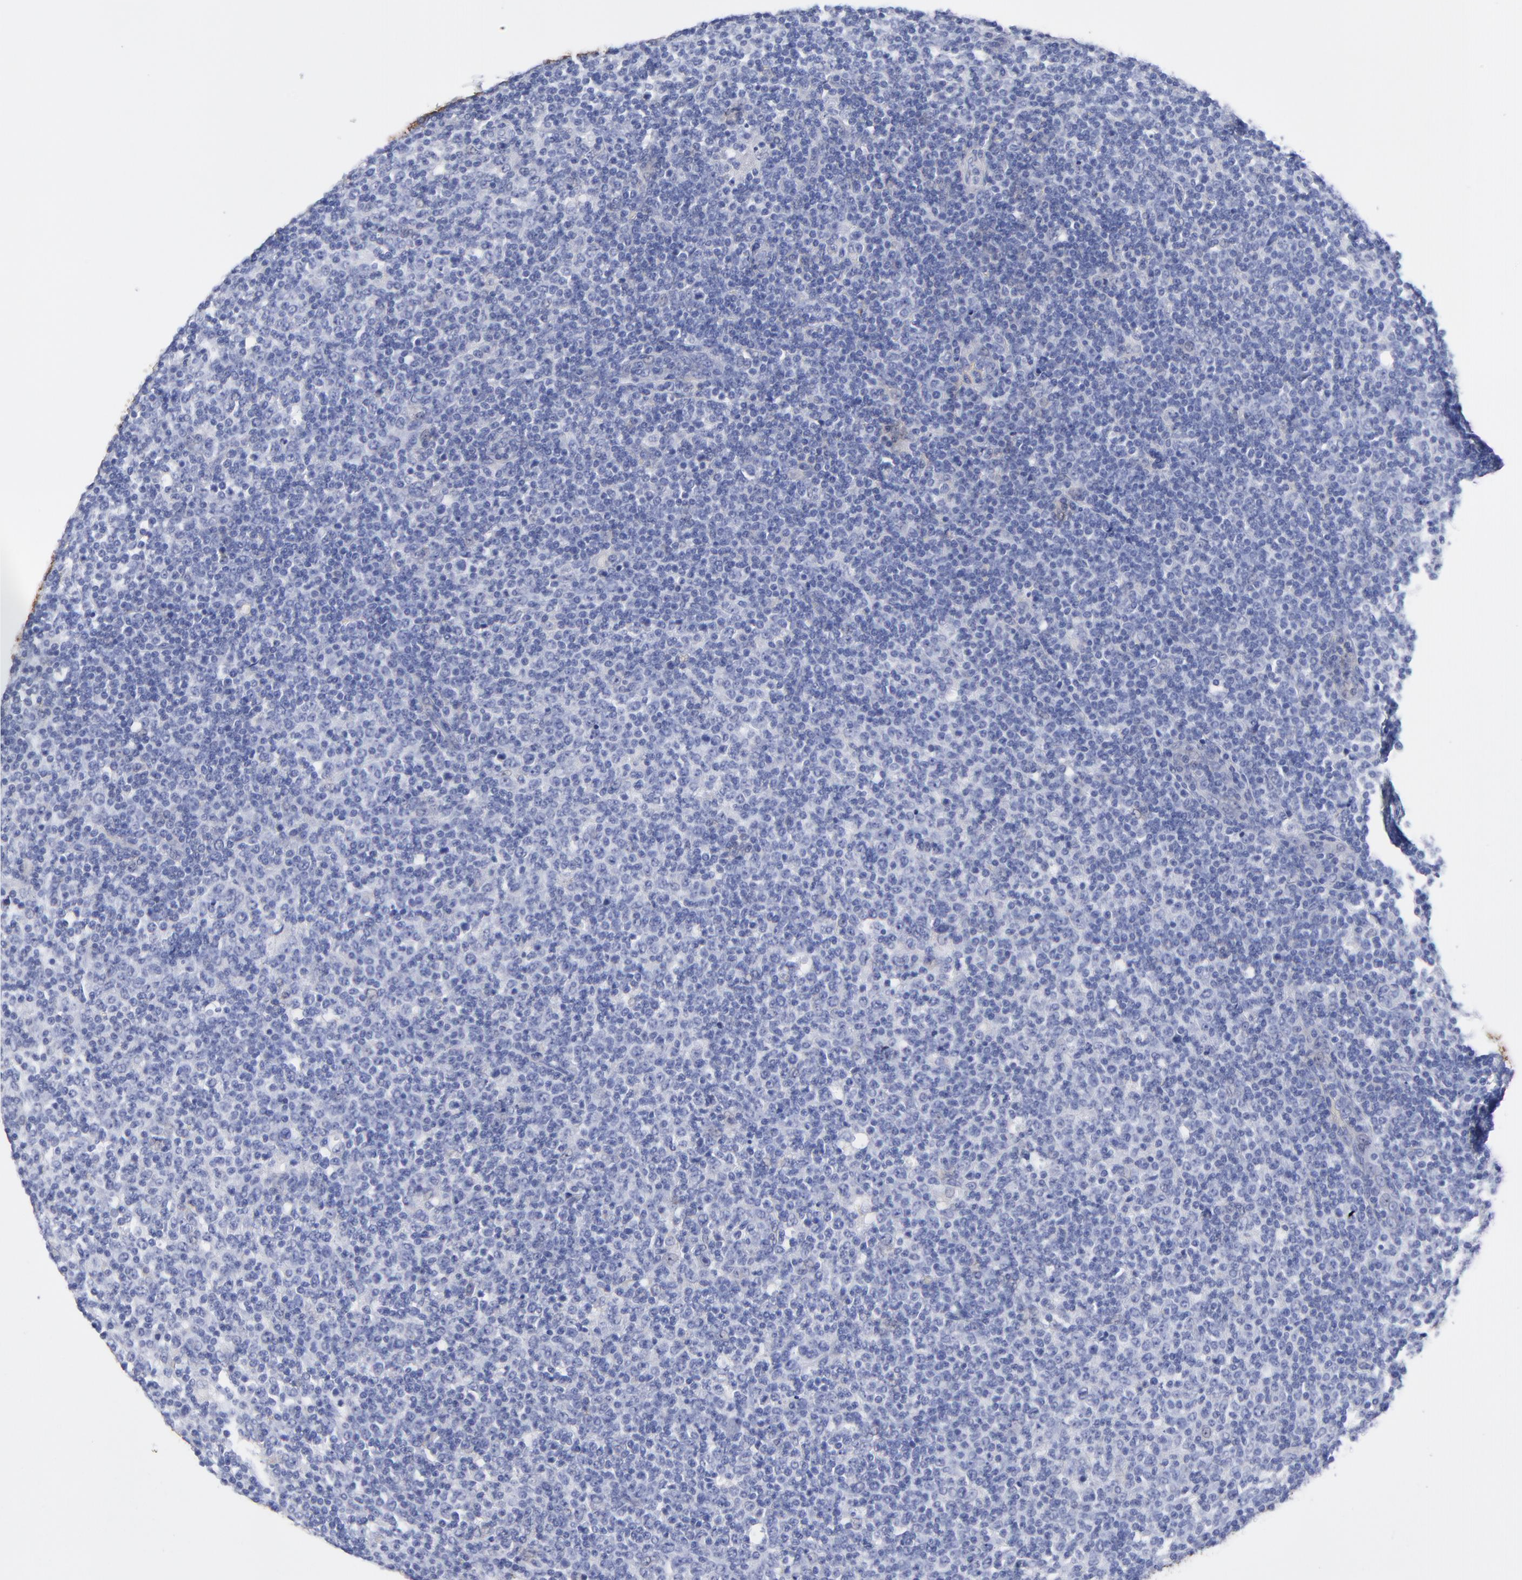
{"staining": {"intensity": "negative", "quantity": "none", "location": "none"}, "tissue": "lymphoma", "cell_type": "Tumor cells", "image_type": "cancer", "snomed": [{"axis": "morphology", "description": "Malignant lymphoma, non-Hodgkin's type, Low grade"}, {"axis": "topography", "description": "Lymph node"}], "caption": "Tumor cells are negative for brown protein staining in low-grade malignant lymphoma, non-Hodgkin's type.", "gene": "DUSP9", "patient": {"sex": "male", "age": 70}}